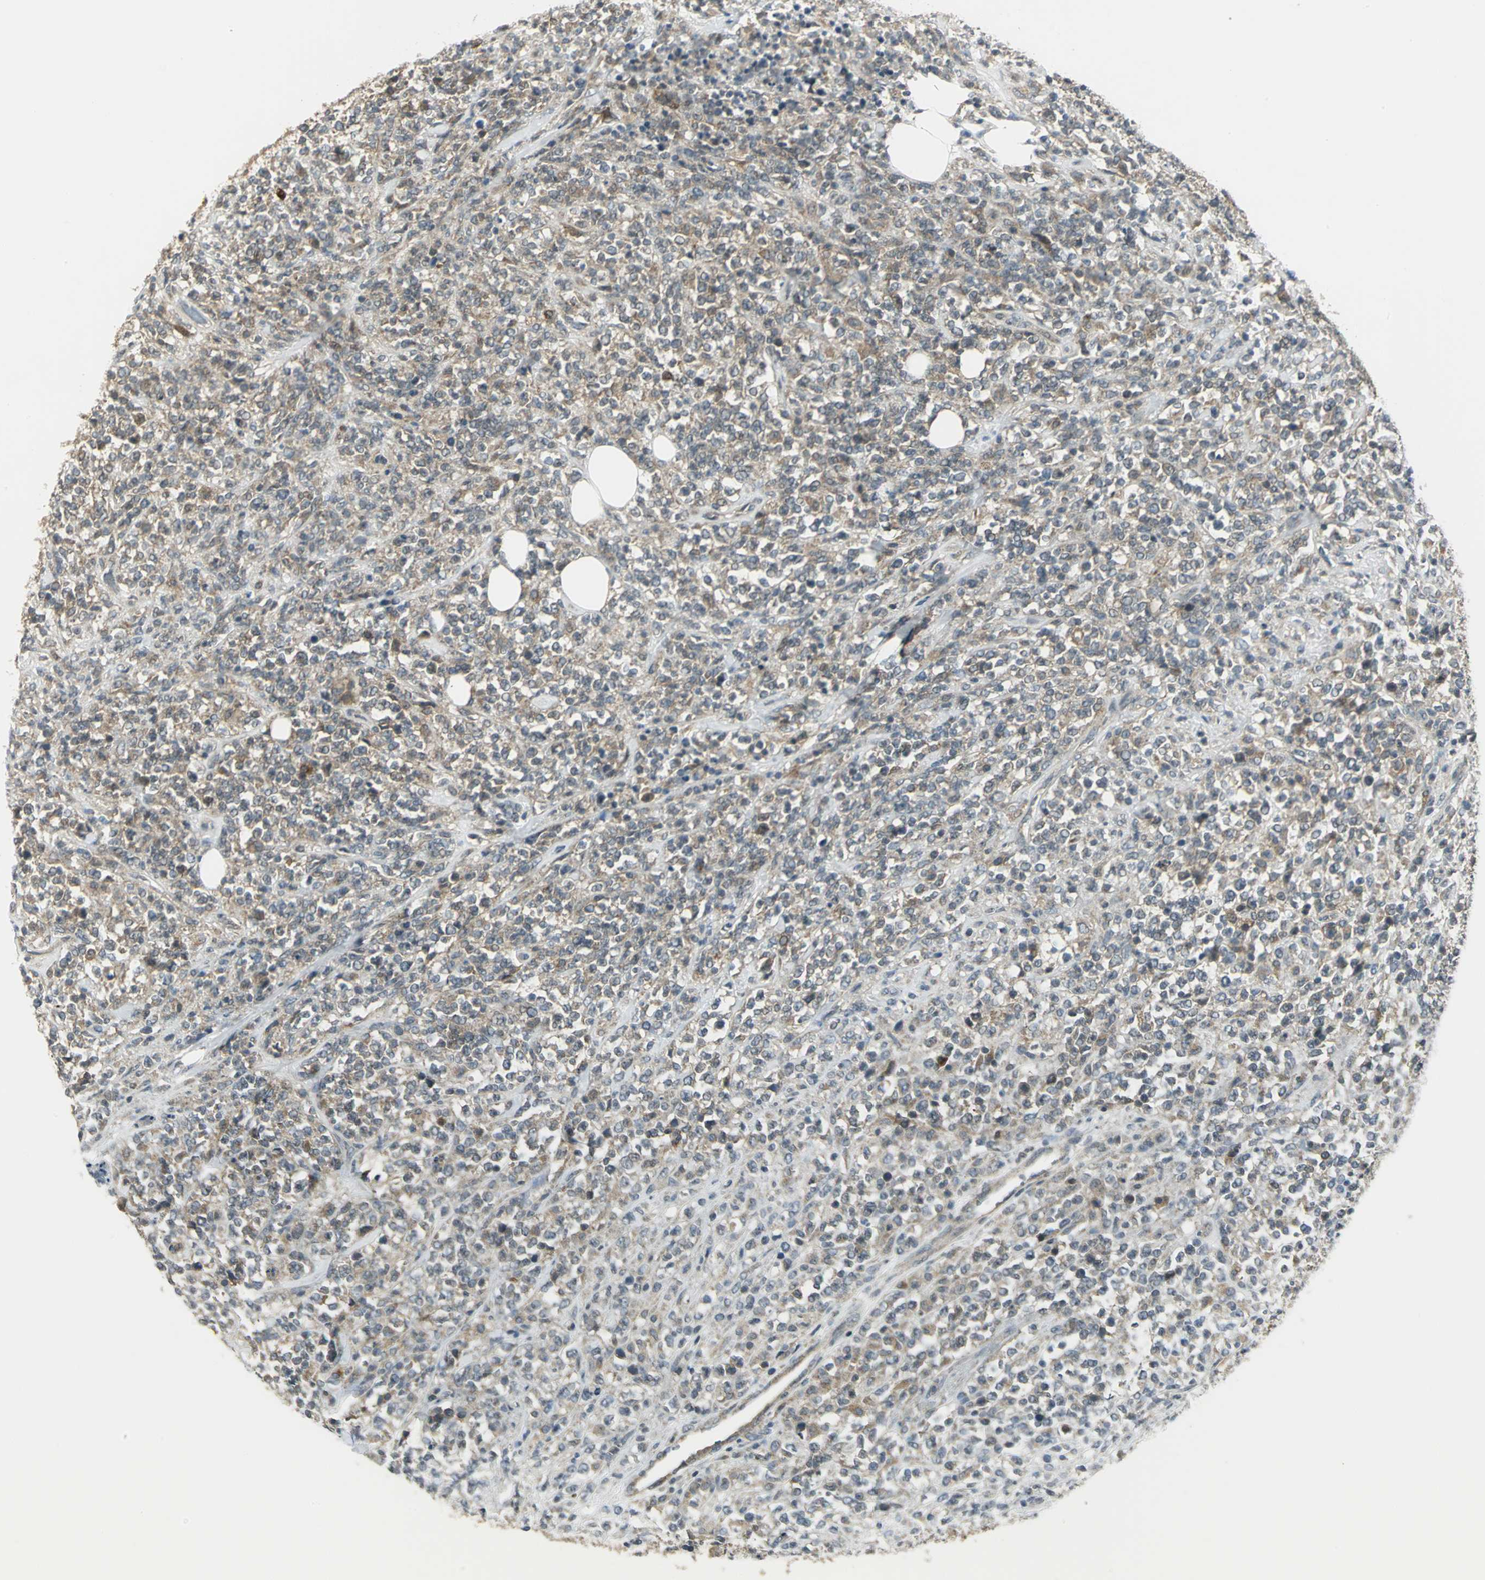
{"staining": {"intensity": "weak", "quantity": ">75%", "location": "cytoplasmic/membranous"}, "tissue": "lymphoma", "cell_type": "Tumor cells", "image_type": "cancer", "snomed": [{"axis": "morphology", "description": "Malignant lymphoma, non-Hodgkin's type, High grade"}, {"axis": "topography", "description": "Soft tissue"}], "caption": "Approximately >75% of tumor cells in lymphoma exhibit weak cytoplasmic/membranous protein staining as visualized by brown immunohistochemical staining.", "gene": "MAPK8IP3", "patient": {"sex": "male", "age": 18}}